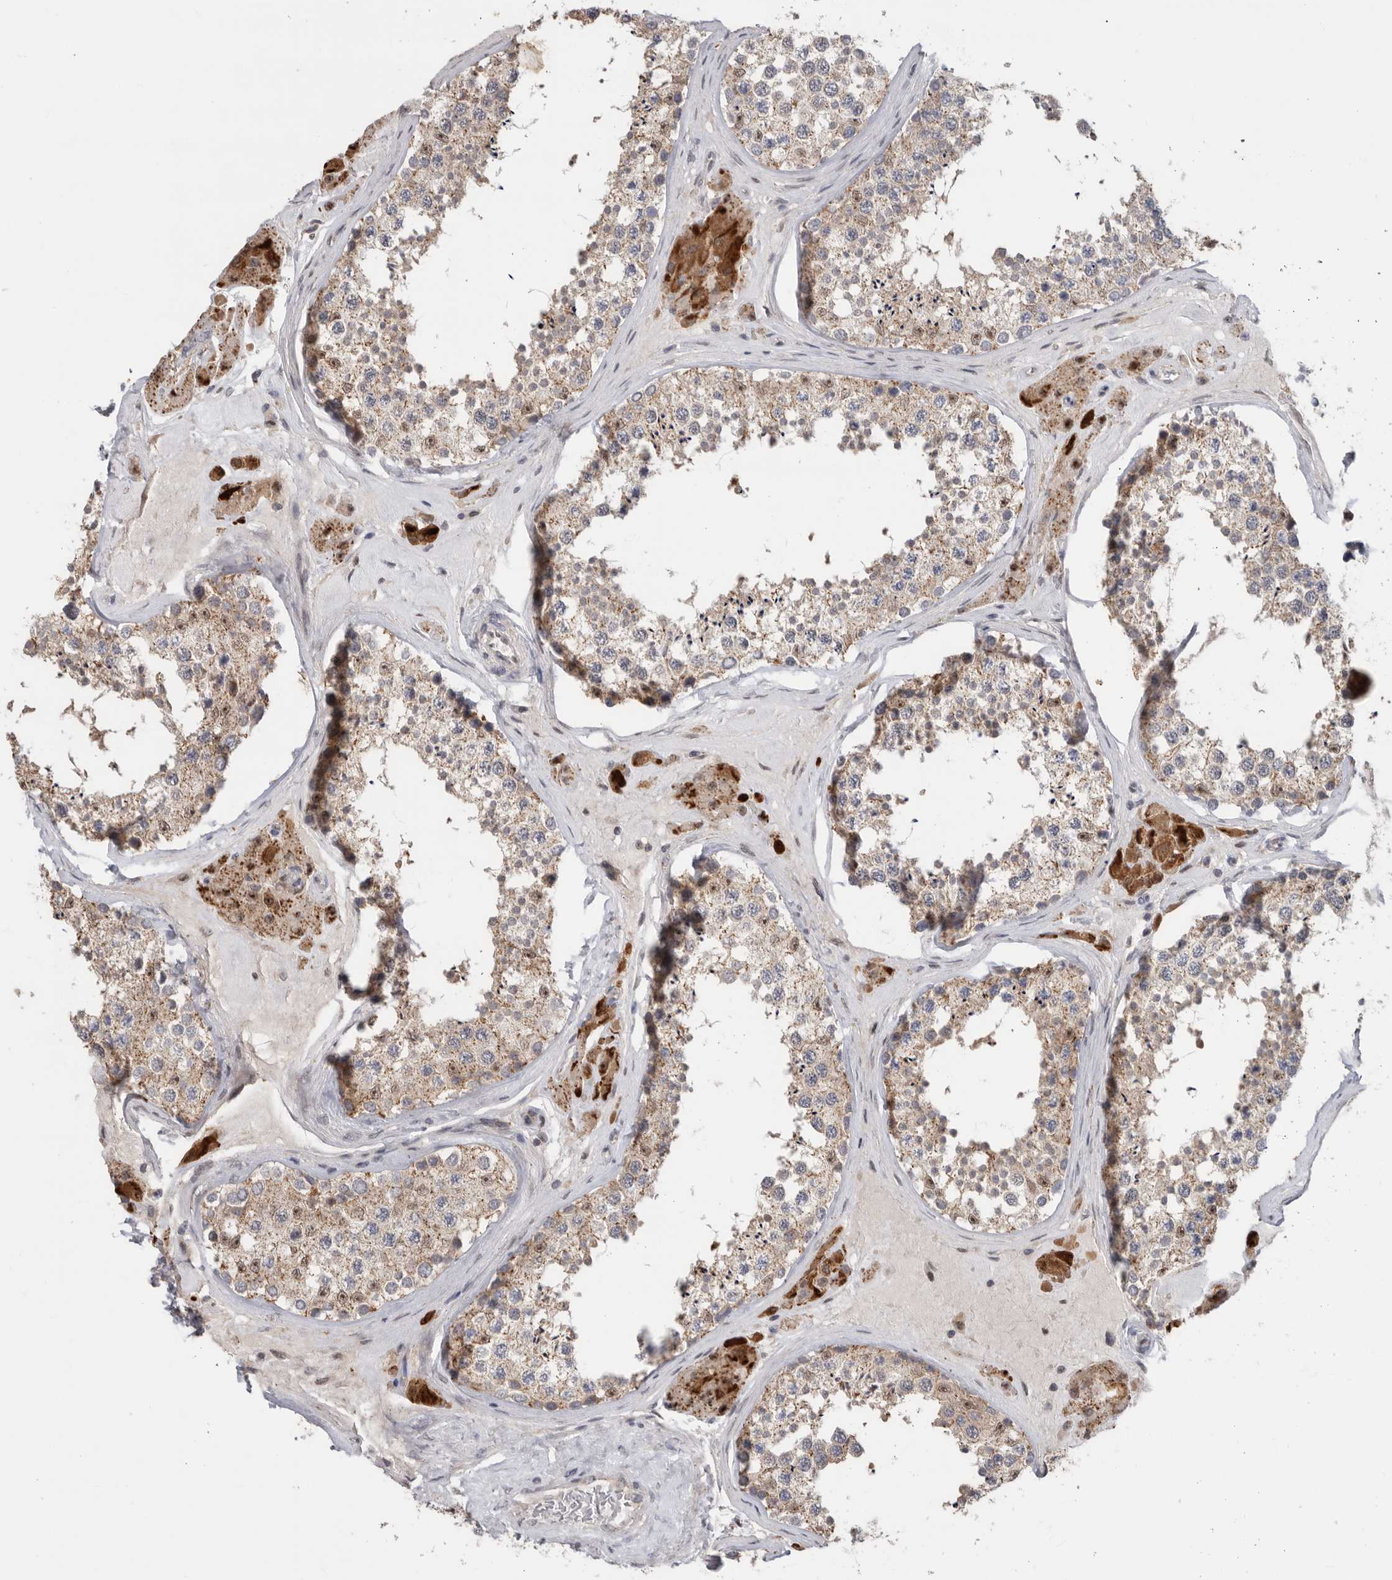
{"staining": {"intensity": "moderate", "quantity": ">75%", "location": "cytoplasmic/membranous"}, "tissue": "testis", "cell_type": "Cells in seminiferous ducts", "image_type": "normal", "snomed": [{"axis": "morphology", "description": "Normal tissue, NOS"}, {"axis": "topography", "description": "Testis"}], "caption": "DAB immunohistochemical staining of unremarkable human testis exhibits moderate cytoplasmic/membranous protein expression in approximately >75% of cells in seminiferous ducts. (Brightfield microscopy of DAB IHC at high magnification).", "gene": "KLK5", "patient": {"sex": "male", "age": 46}}